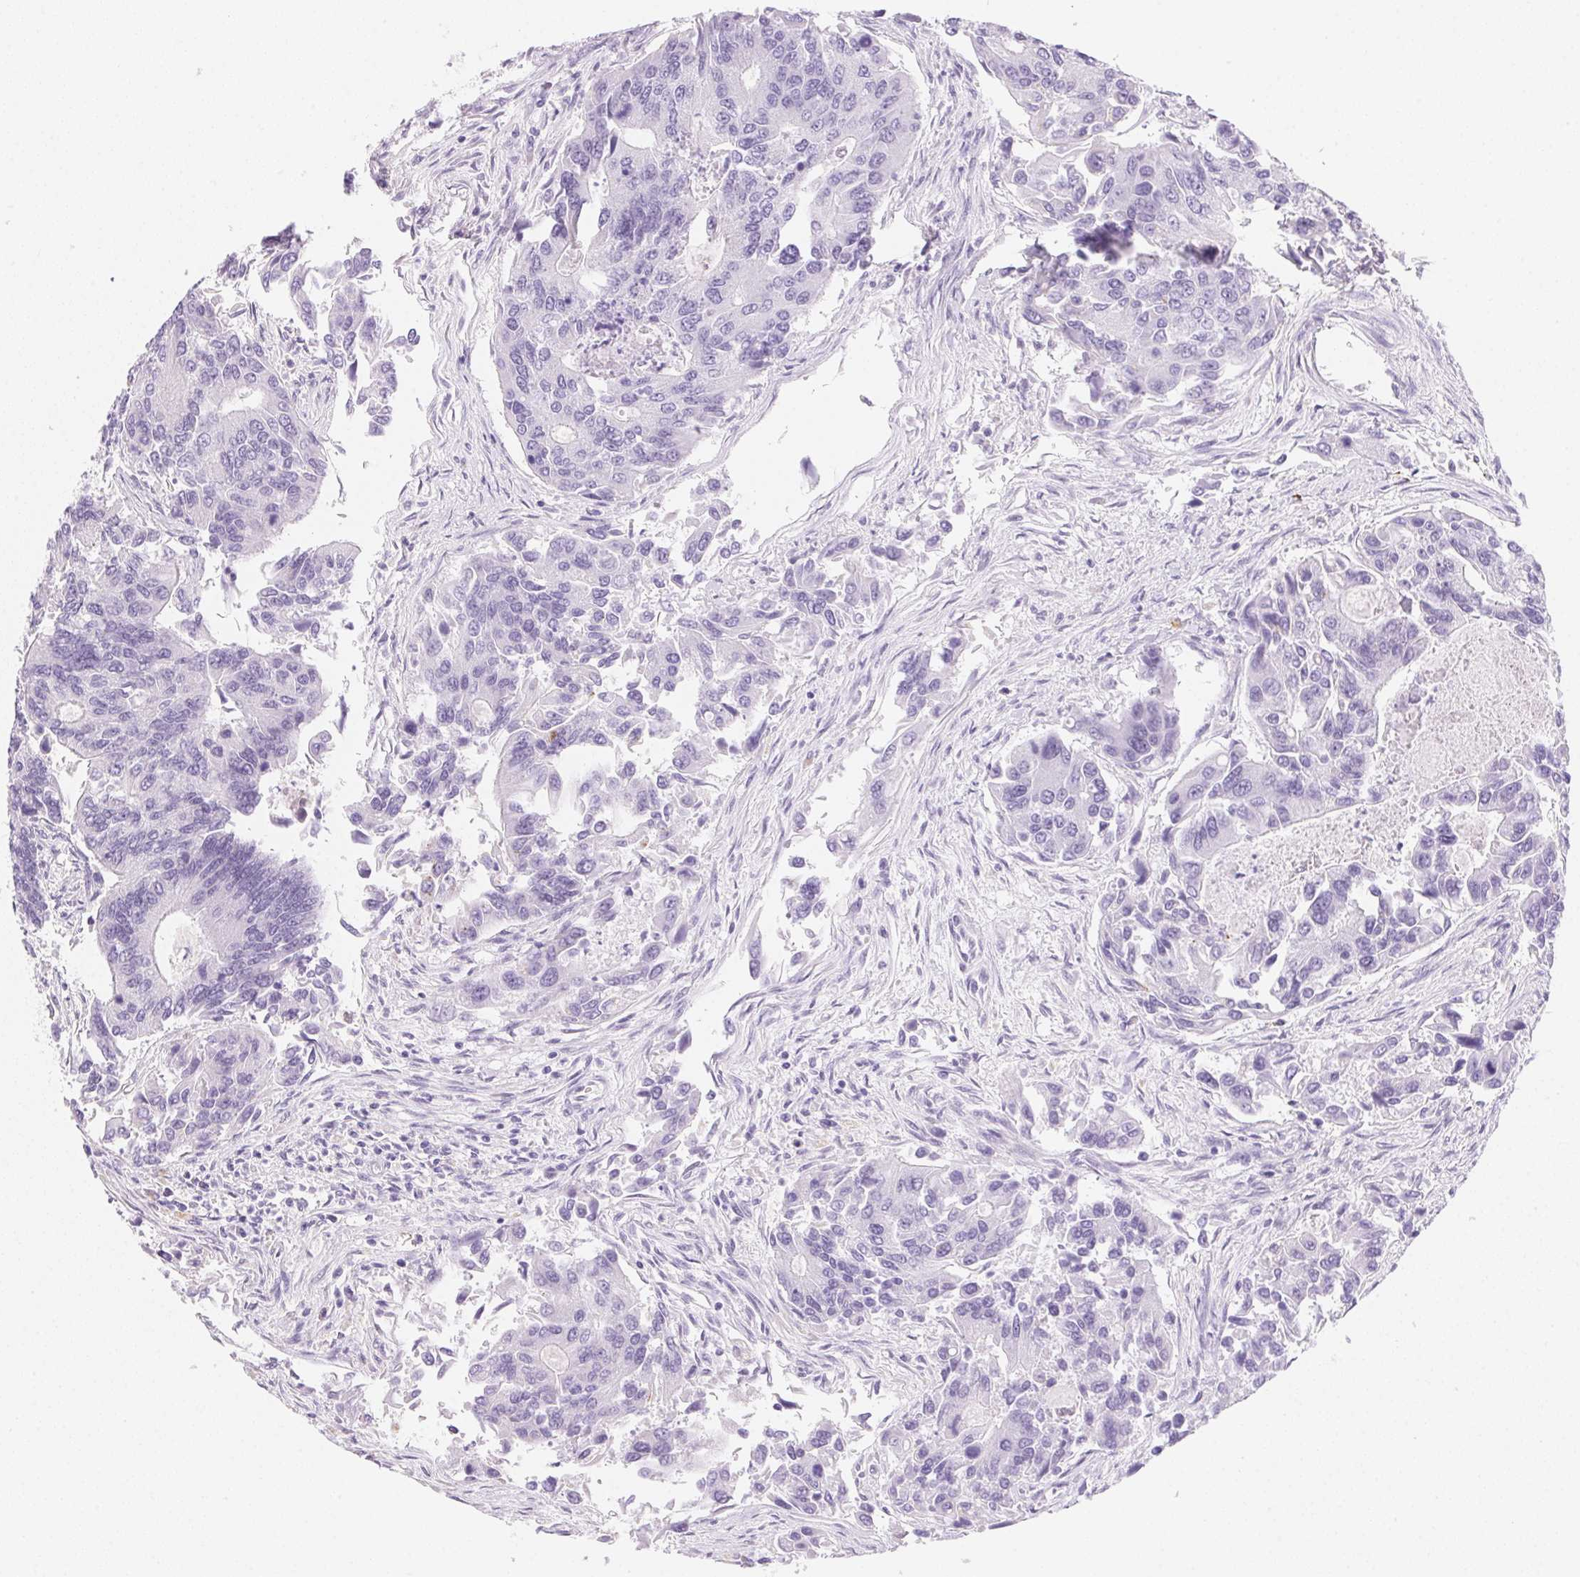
{"staining": {"intensity": "negative", "quantity": "none", "location": "none"}, "tissue": "colorectal cancer", "cell_type": "Tumor cells", "image_type": "cancer", "snomed": [{"axis": "morphology", "description": "Adenocarcinoma, NOS"}, {"axis": "topography", "description": "Colon"}], "caption": "Tumor cells are negative for protein expression in human colorectal cancer.", "gene": "TEKT1", "patient": {"sex": "female", "age": 67}}